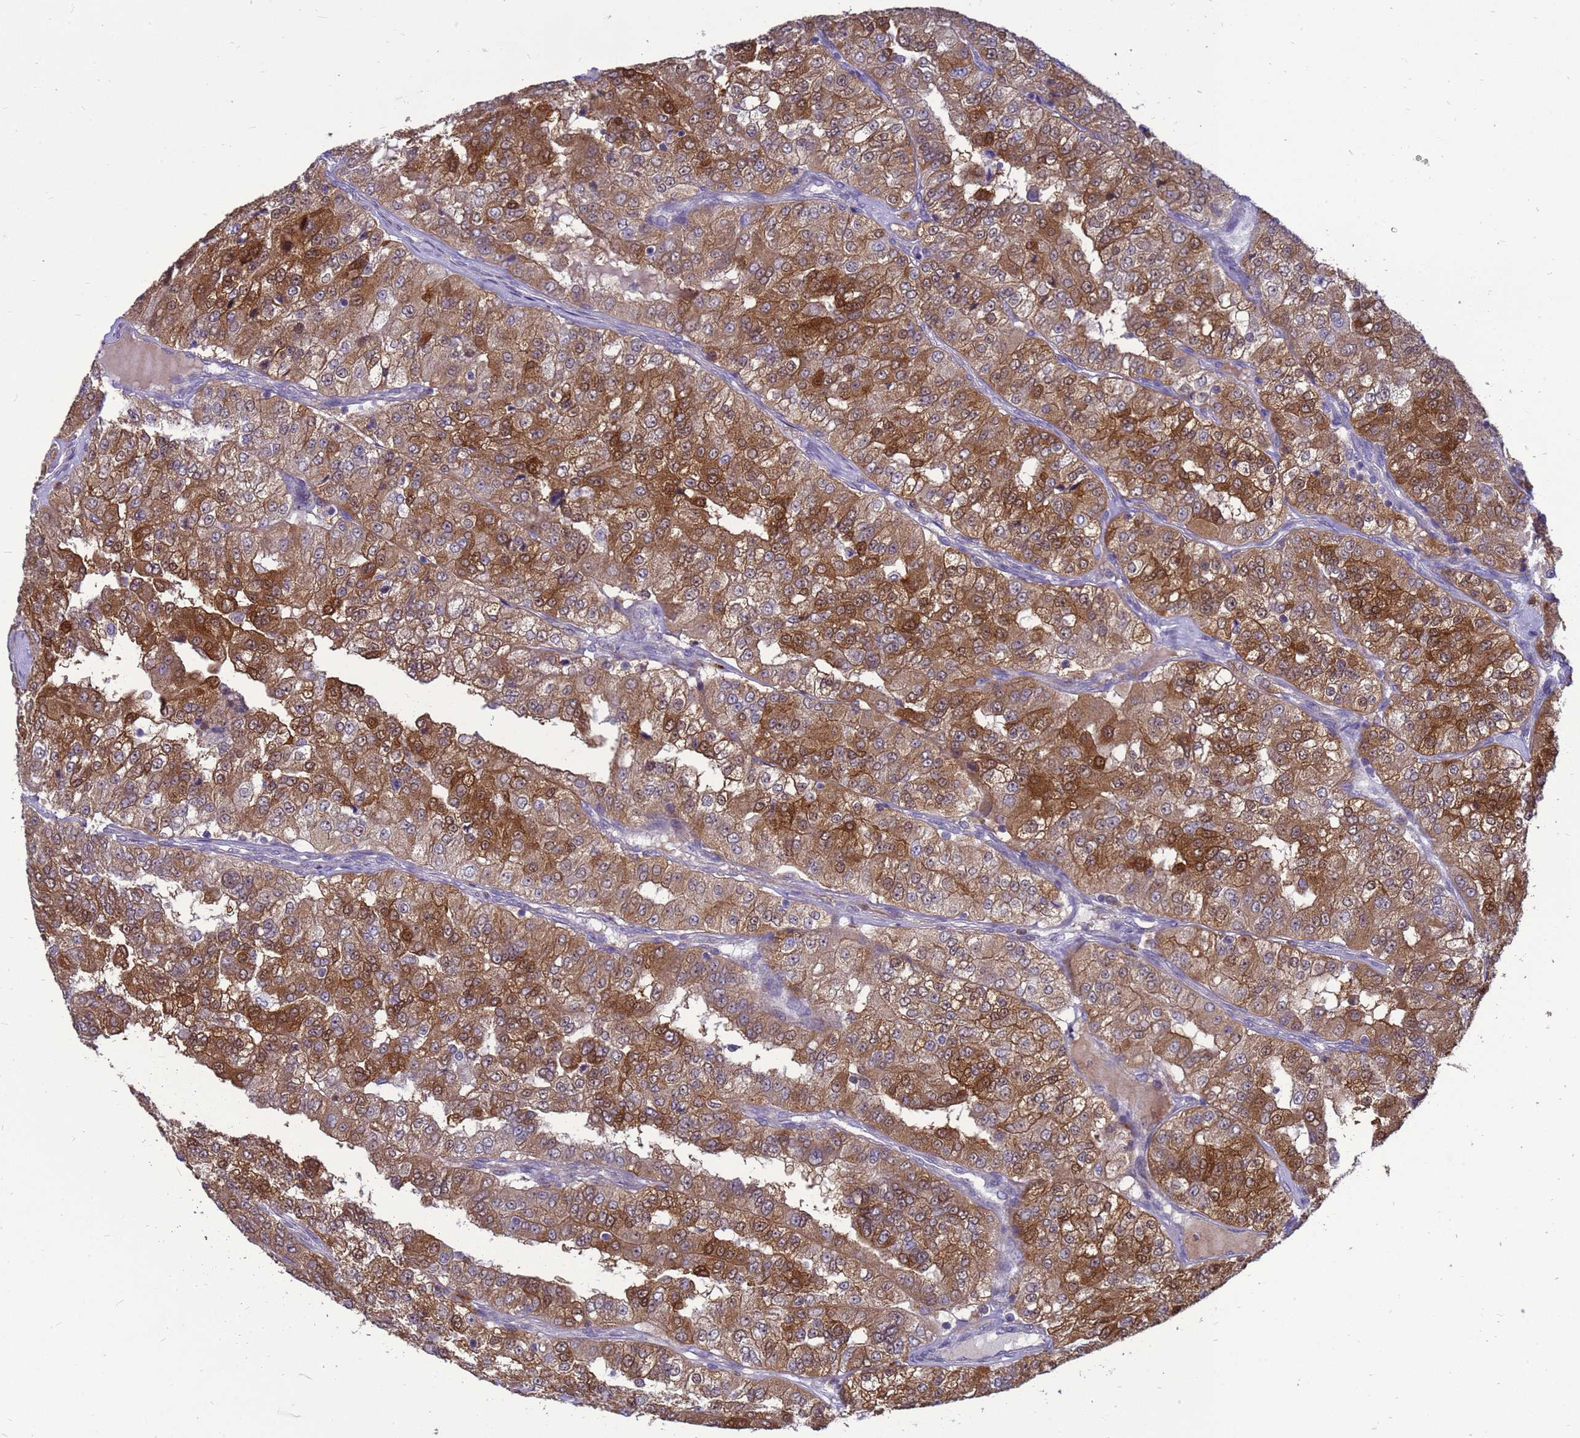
{"staining": {"intensity": "strong", "quantity": ">75%", "location": "cytoplasmic/membranous,nuclear"}, "tissue": "renal cancer", "cell_type": "Tumor cells", "image_type": "cancer", "snomed": [{"axis": "morphology", "description": "Adenocarcinoma, NOS"}, {"axis": "topography", "description": "Kidney"}], "caption": "Human renal cancer stained for a protein (brown) shows strong cytoplasmic/membranous and nuclear positive staining in approximately >75% of tumor cells.", "gene": "EIF4EBP3", "patient": {"sex": "female", "age": 63}}